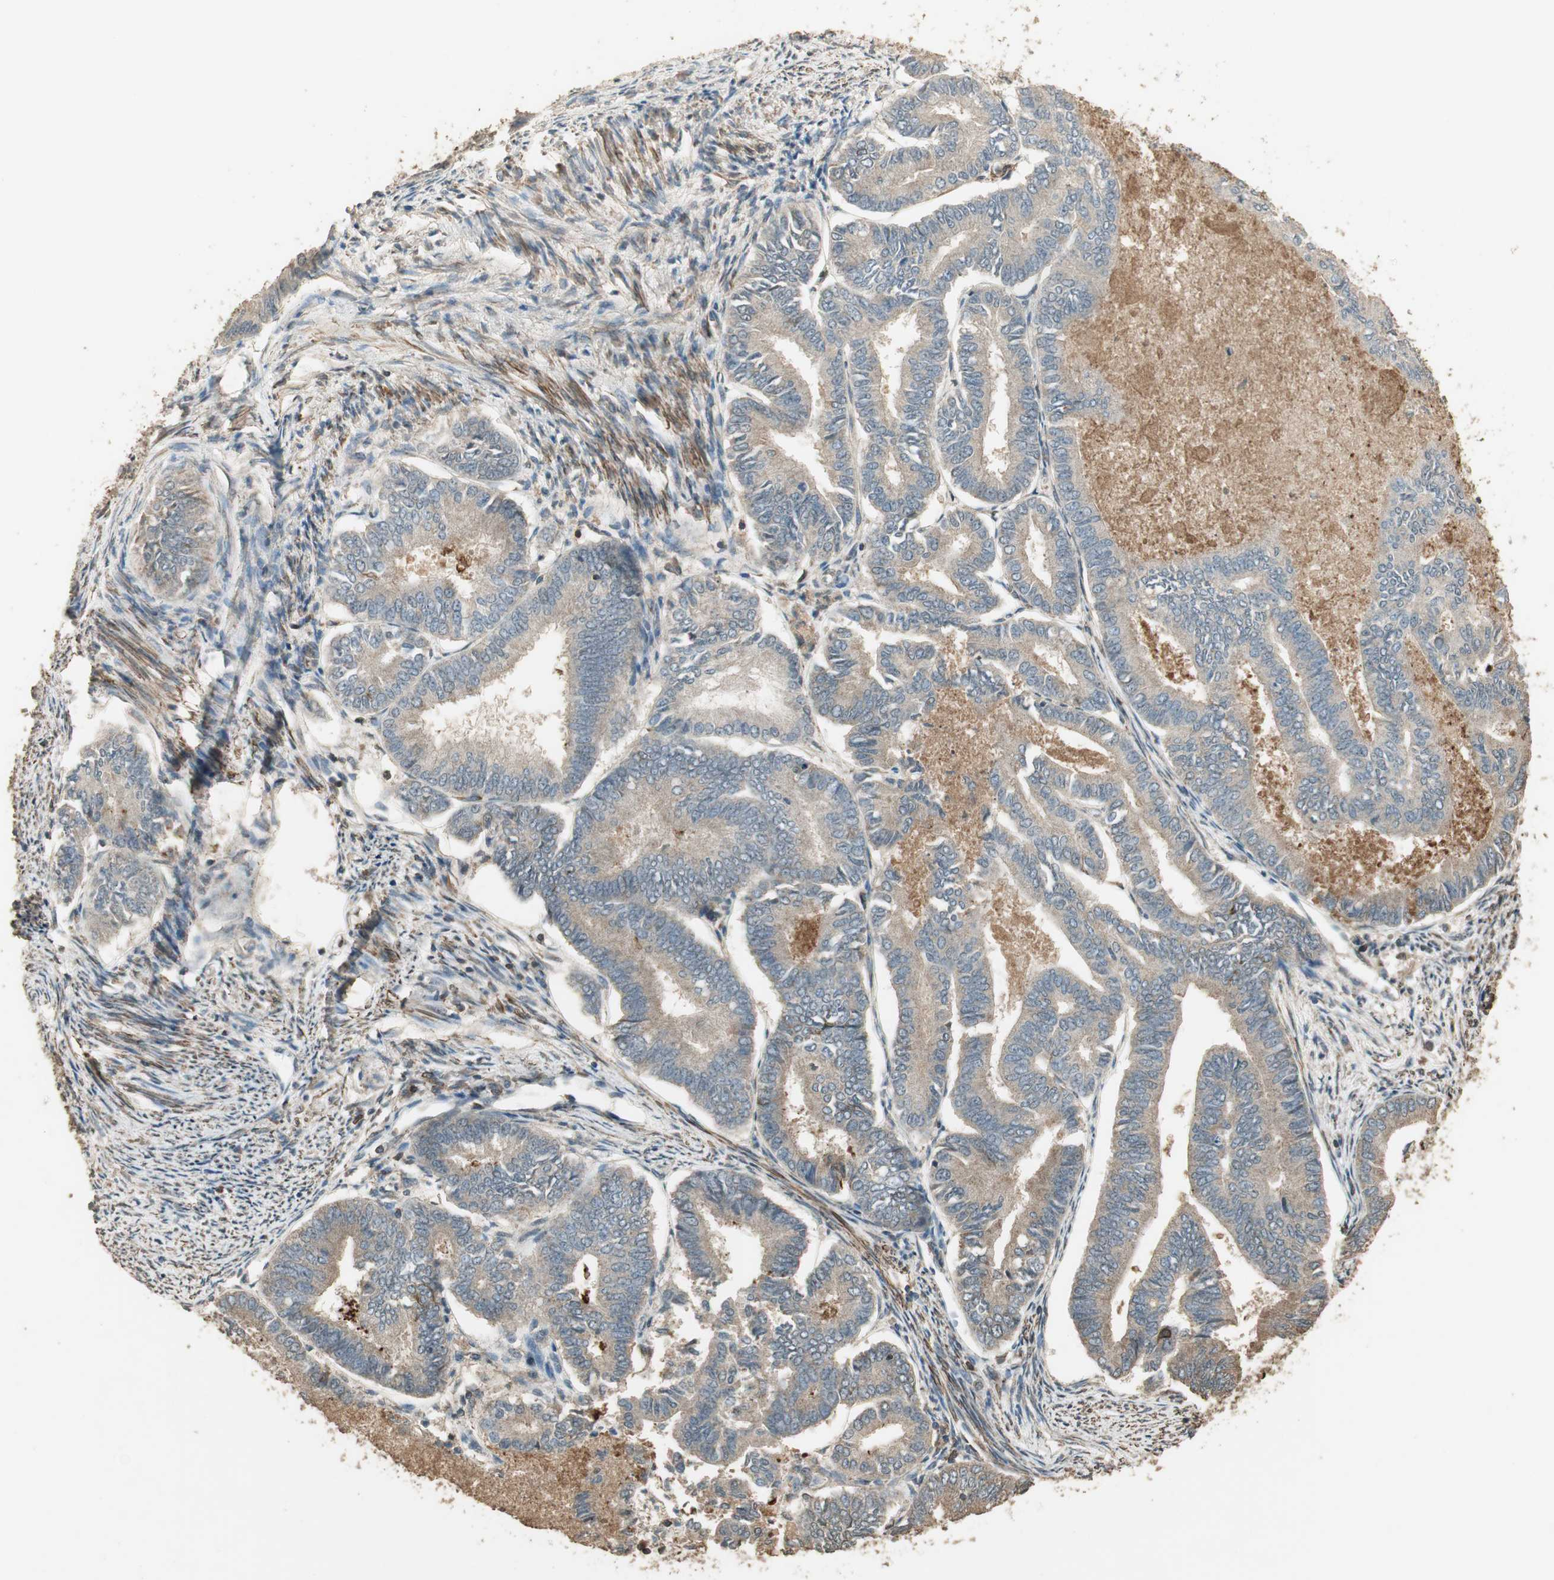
{"staining": {"intensity": "moderate", "quantity": "25%-75%", "location": "cytoplasmic/membranous"}, "tissue": "endometrial cancer", "cell_type": "Tumor cells", "image_type": "cancer", "snomed": [{"axis": "morphology", "description": "Adenocarcinoma, NOS"}, {"axis": "topography", "description": "Endometrium"}], "caption": "Tumor cells show medium levels of moderate cytoplasmic/membranous staining in approximately 25%-75% of cells in endometrial cancer.", "gene": "USP2", "patient": {"sex": "female", "age": 86}}